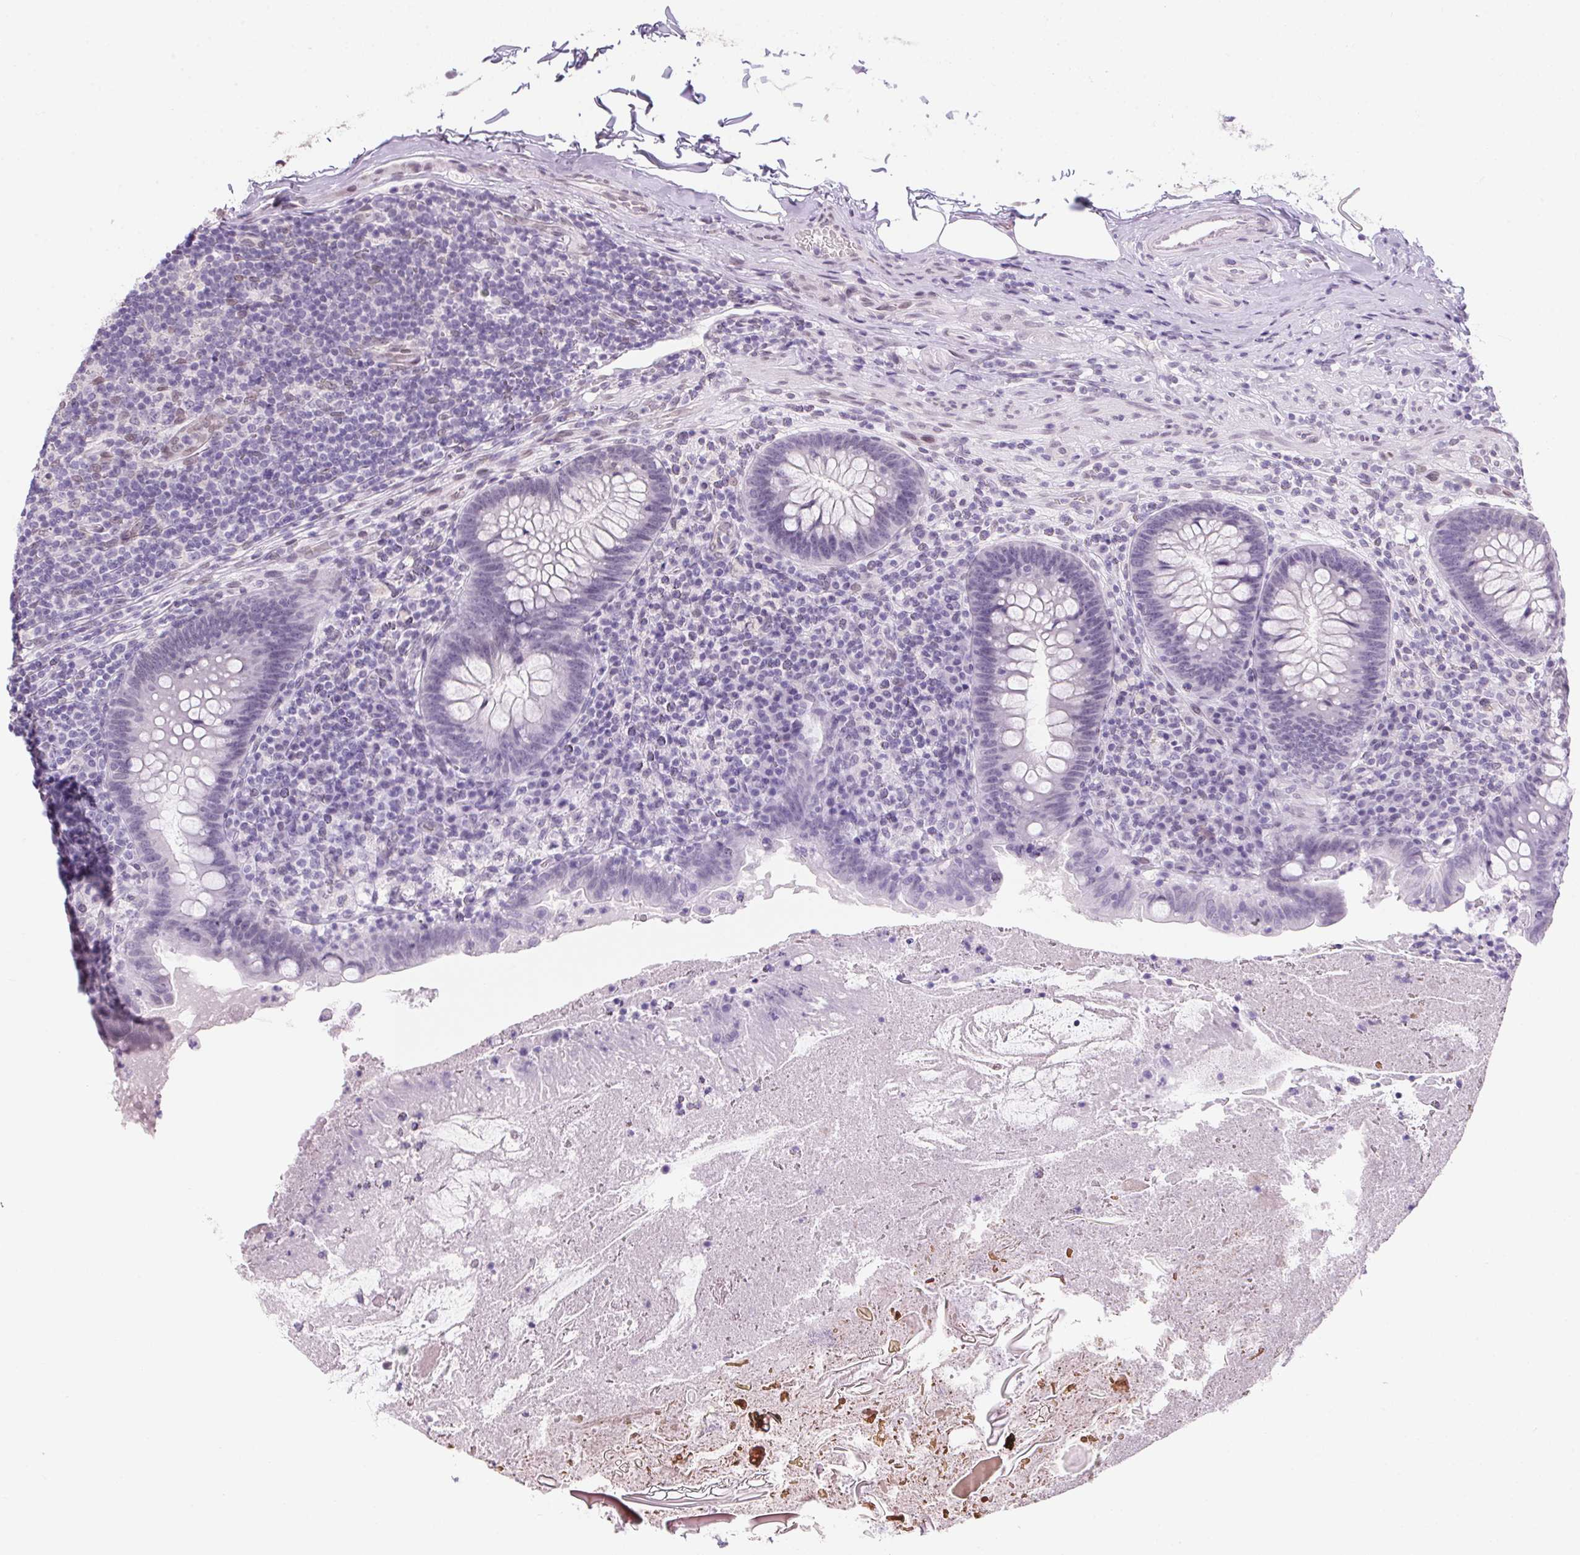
{"staining": {"intensity": "negative", "quantity": "none", "location": "none"}, "tissue": "appendix", "cell_type": "Glandular cells", "image_type": "normal", "snomed": [{"axis": "morphology", "description": "Normal tissue, NOS"}, {"axis": "topography", "description": "Appendix"}], "caption": "The IHC histopathology image has no significant positivity in glandular cells of appendix.", "gene": "TMEM175", "patient": {"sex": "male", "age": 47}}